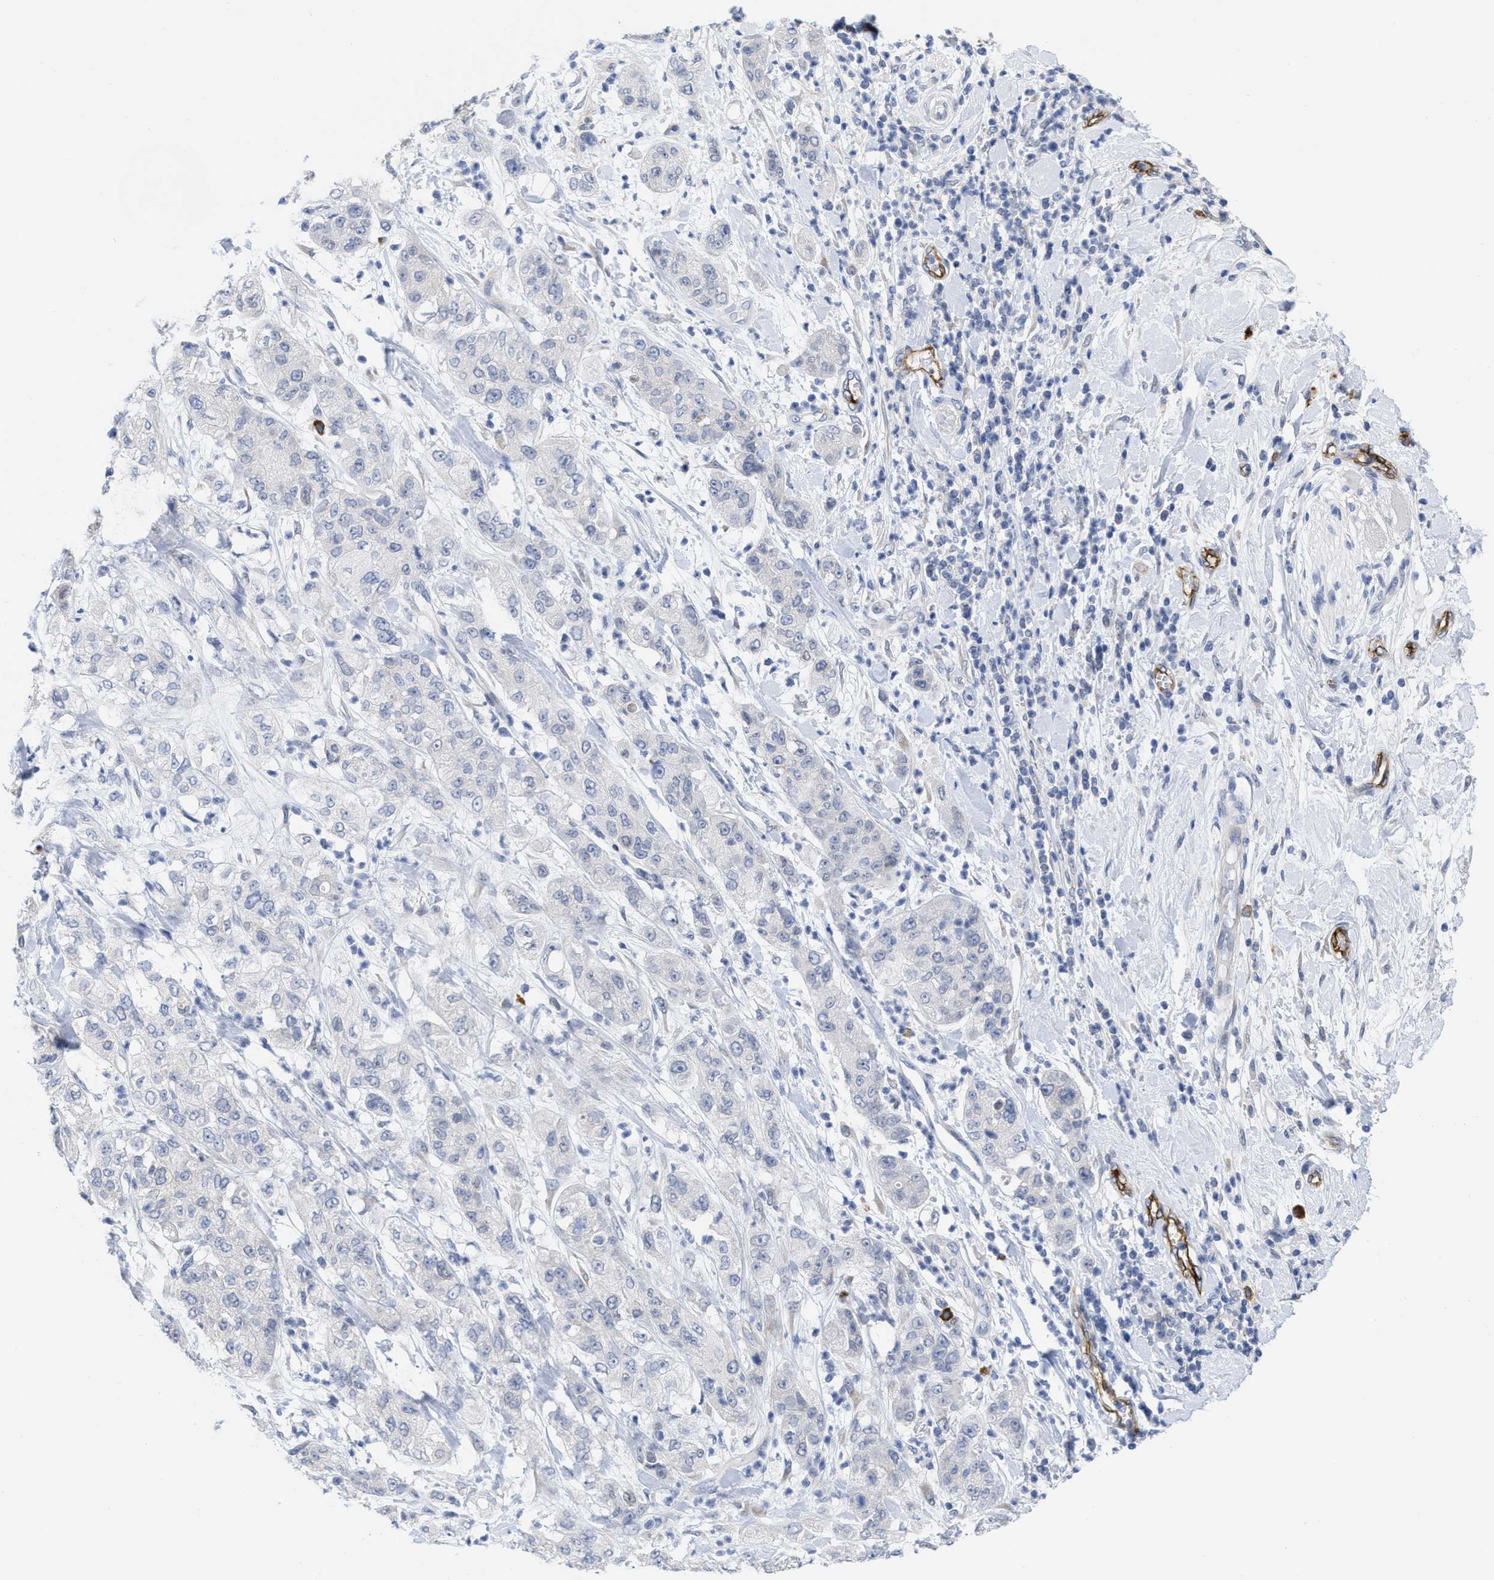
{"staining": {"intensity": "negative", "quantity": "none", "location": "none"}, "tissue": "pancreatic cancer", "cell_type": "Tumor cells", "image_type": "cancer", "snomed": [{"axis": "morphology", "description": "Adenocarcinoma, NOS"}, {"axis": "topography", "description": "Pancreas"}], "caption": "DAB (3,3'-diaminobenzidine) immunohistochemical staining of human pancreatic cancer reveals no significant staining in tumor cells. Brightfield microscopy of immunohistochemistry stained with DAB (brown) and hematoxylin (blue), captured at high magnification.", "gene": "ACKR1", "patient": {"sex": "female", "age": 78}}